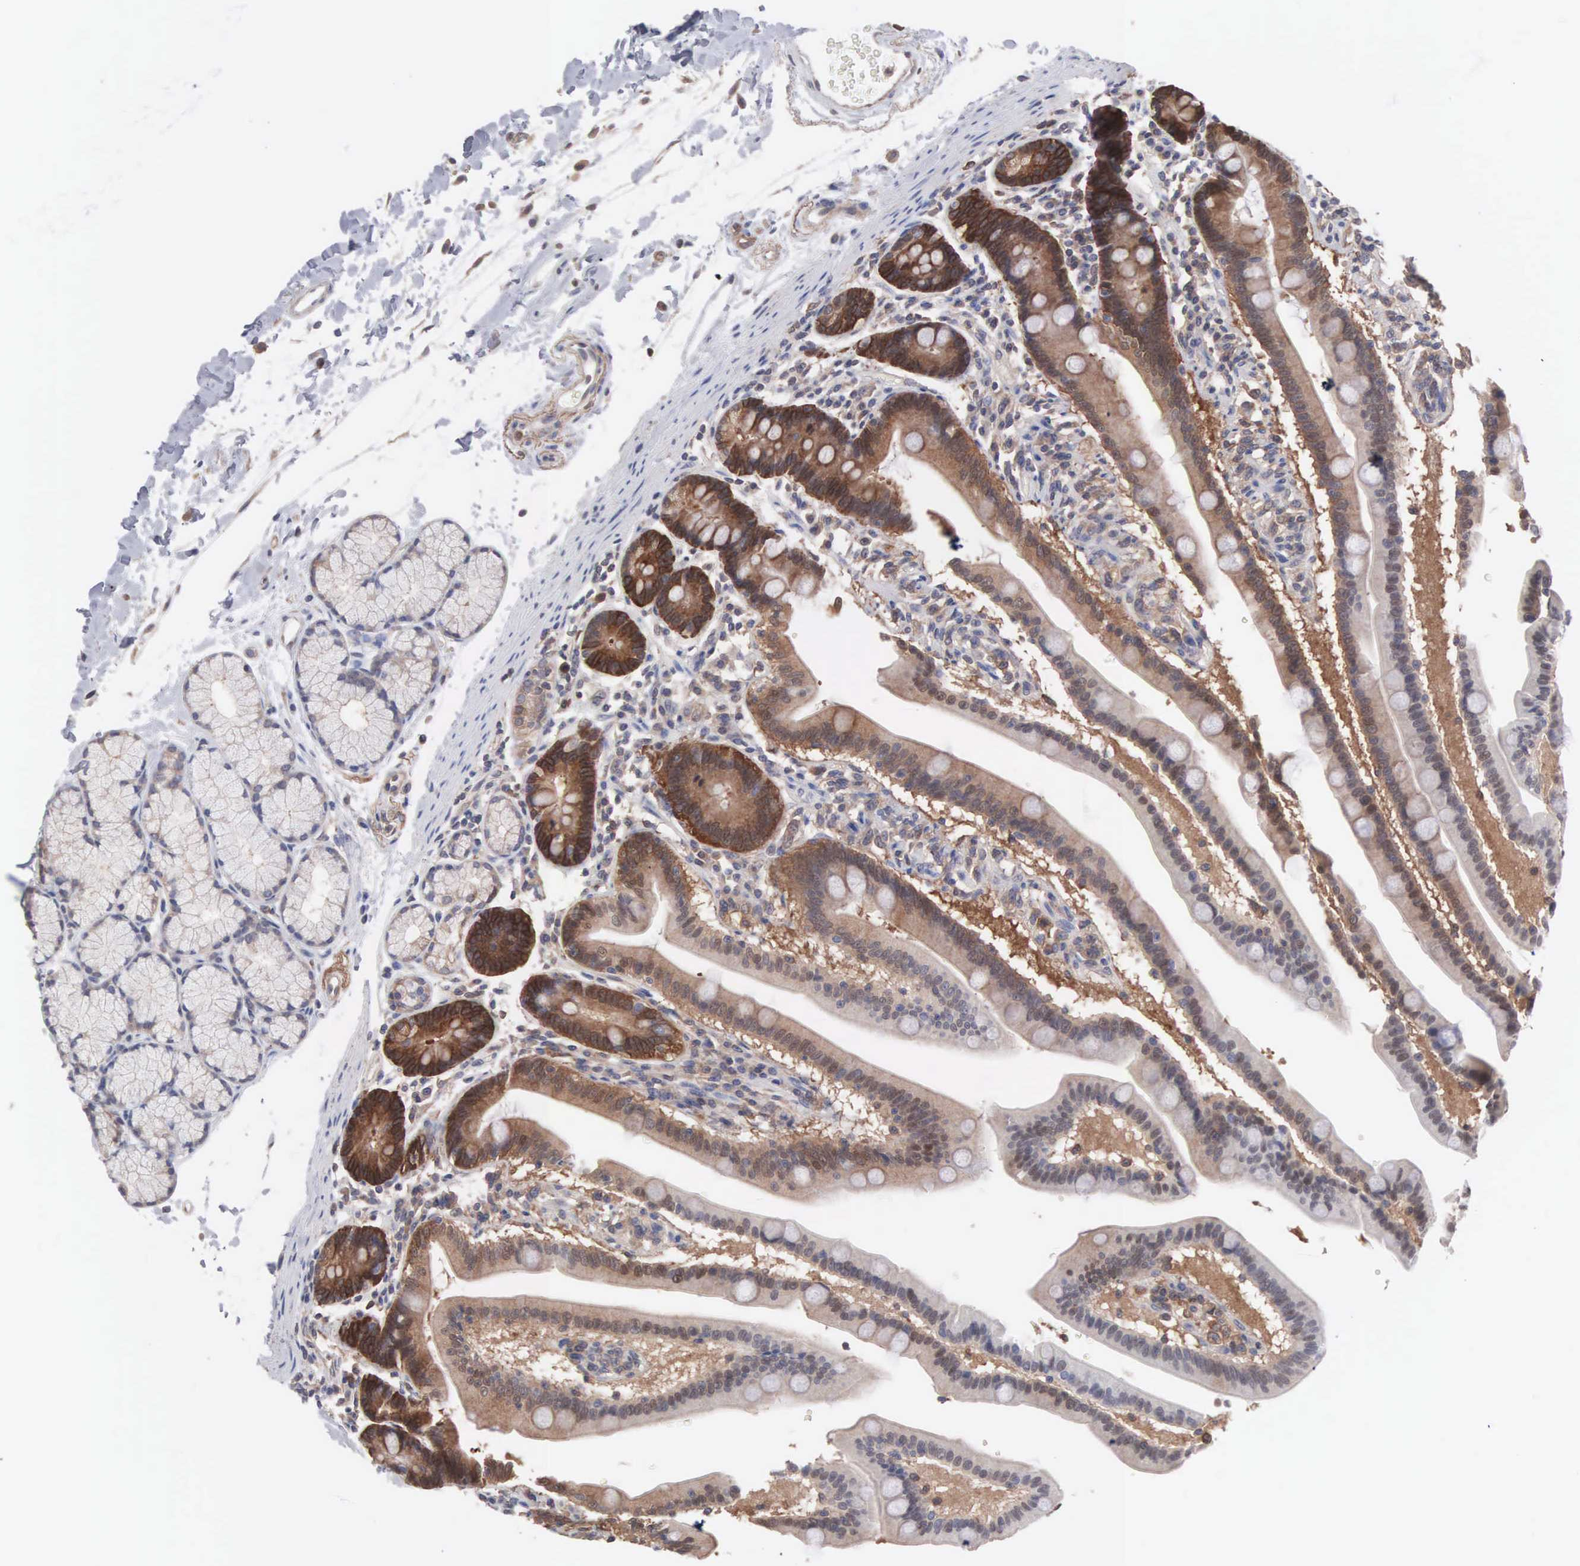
{"staining": {"intensity": "strong", "quantity": ">75%", "location": "cytoplasmic/membranous"}, "tissue": "duodenum", "cell_type": "Glandular cells", "image_type": "normal", "snomed": [{"axis": "morphology", "description": "Normal tissue, NOS"}, {"axis": "topography", "description": "Duodenum"}], "caption": "A high amount of strong cytoplasmic/membranous expression is present in approximately >75% of glandular cells in benign duodenum.", "gene": "MTHFD1", "patient": {"sex": "female", "age": 77}}